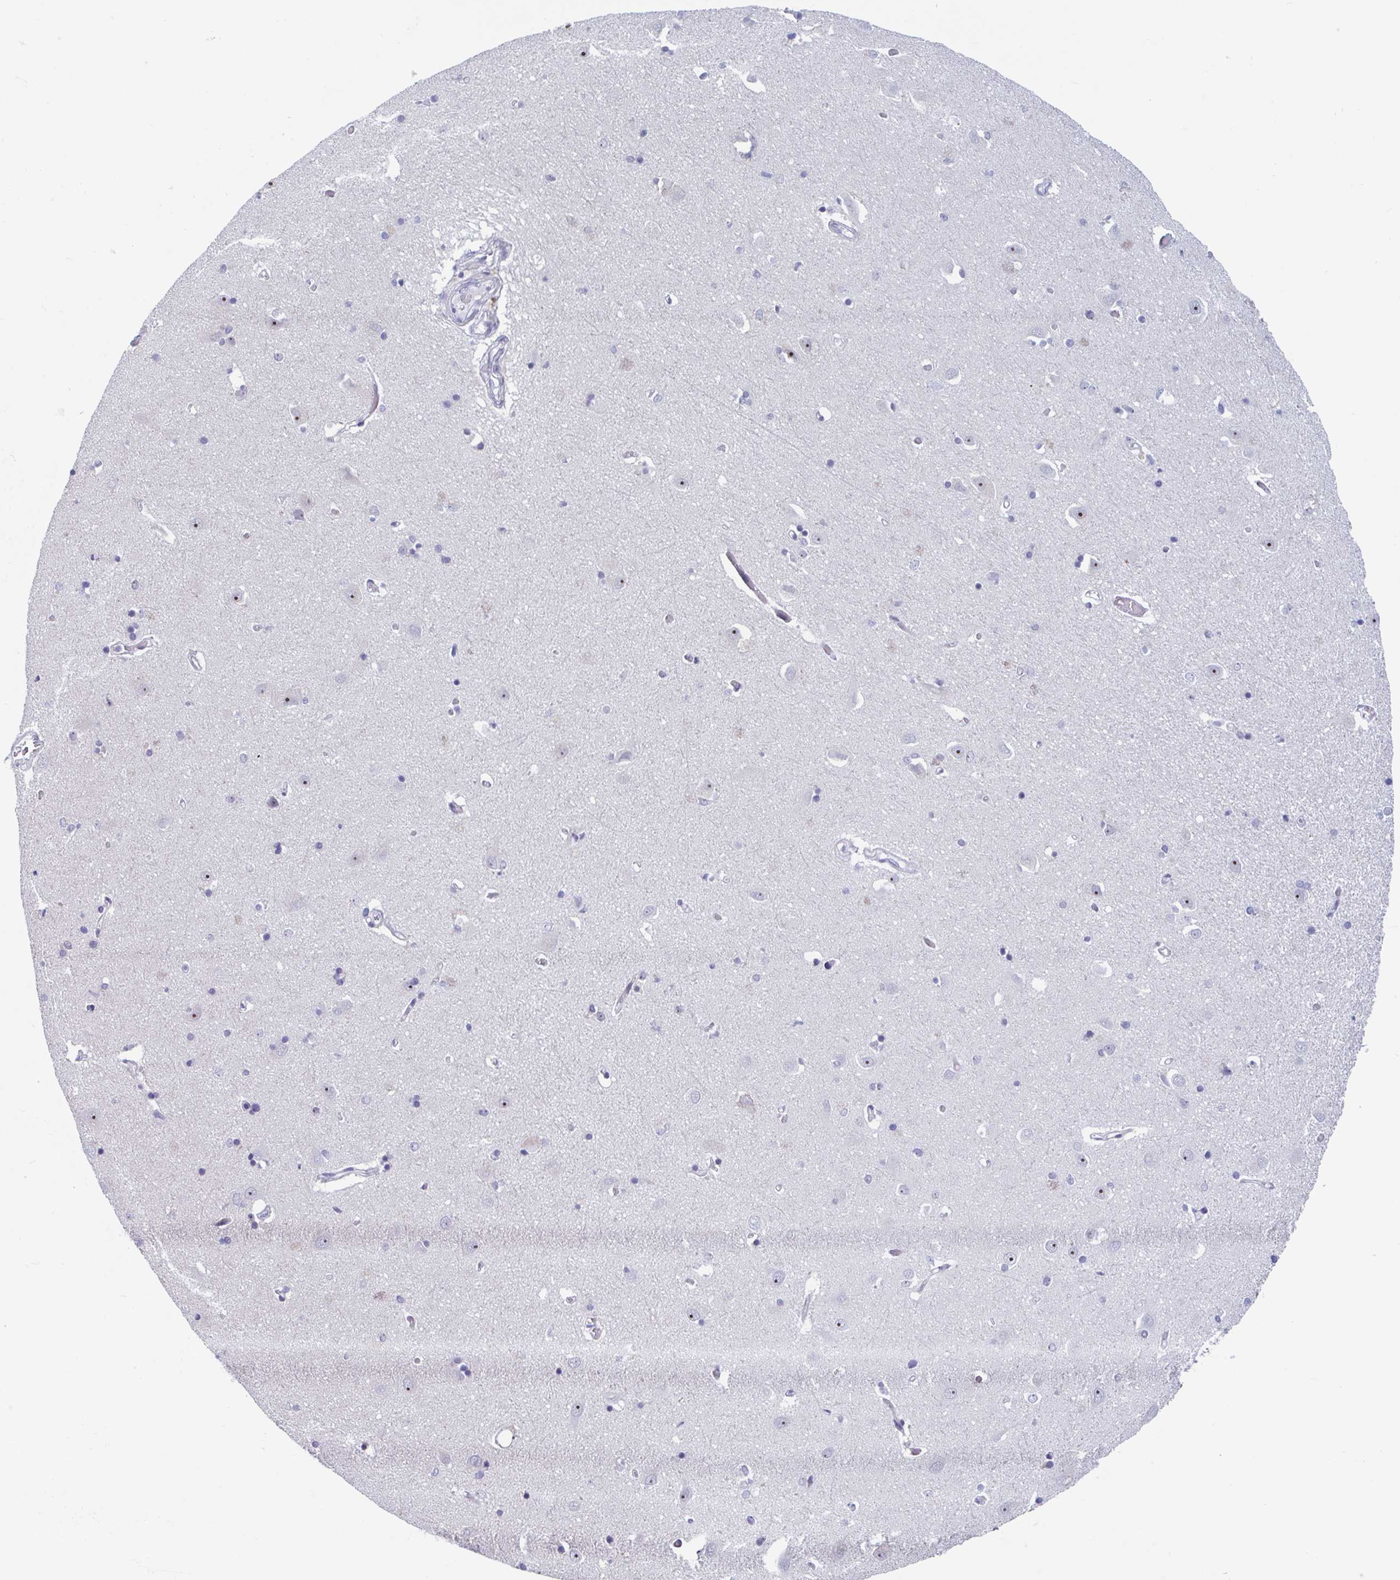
{"staining": {"intensity": "negative", "quantity": "none", "location": "none"}, "tissue": "caudate", "cell_type": "Glial cells", "image_type": "normal", "snomed": [{"axis": "morphology", "description": "Normal tissue, NOS"}, {"axis": "topography", "description": "Lateral ventricle wall"}, {"axis": "topography", "description": "Hippocampus"}], "caption": "This is an immunohistochemistry photomicrograph of normal caudate. There is no staining in glial cells.", "gene": "DUXA", "patient": {"sex": "female", "age": 63}}